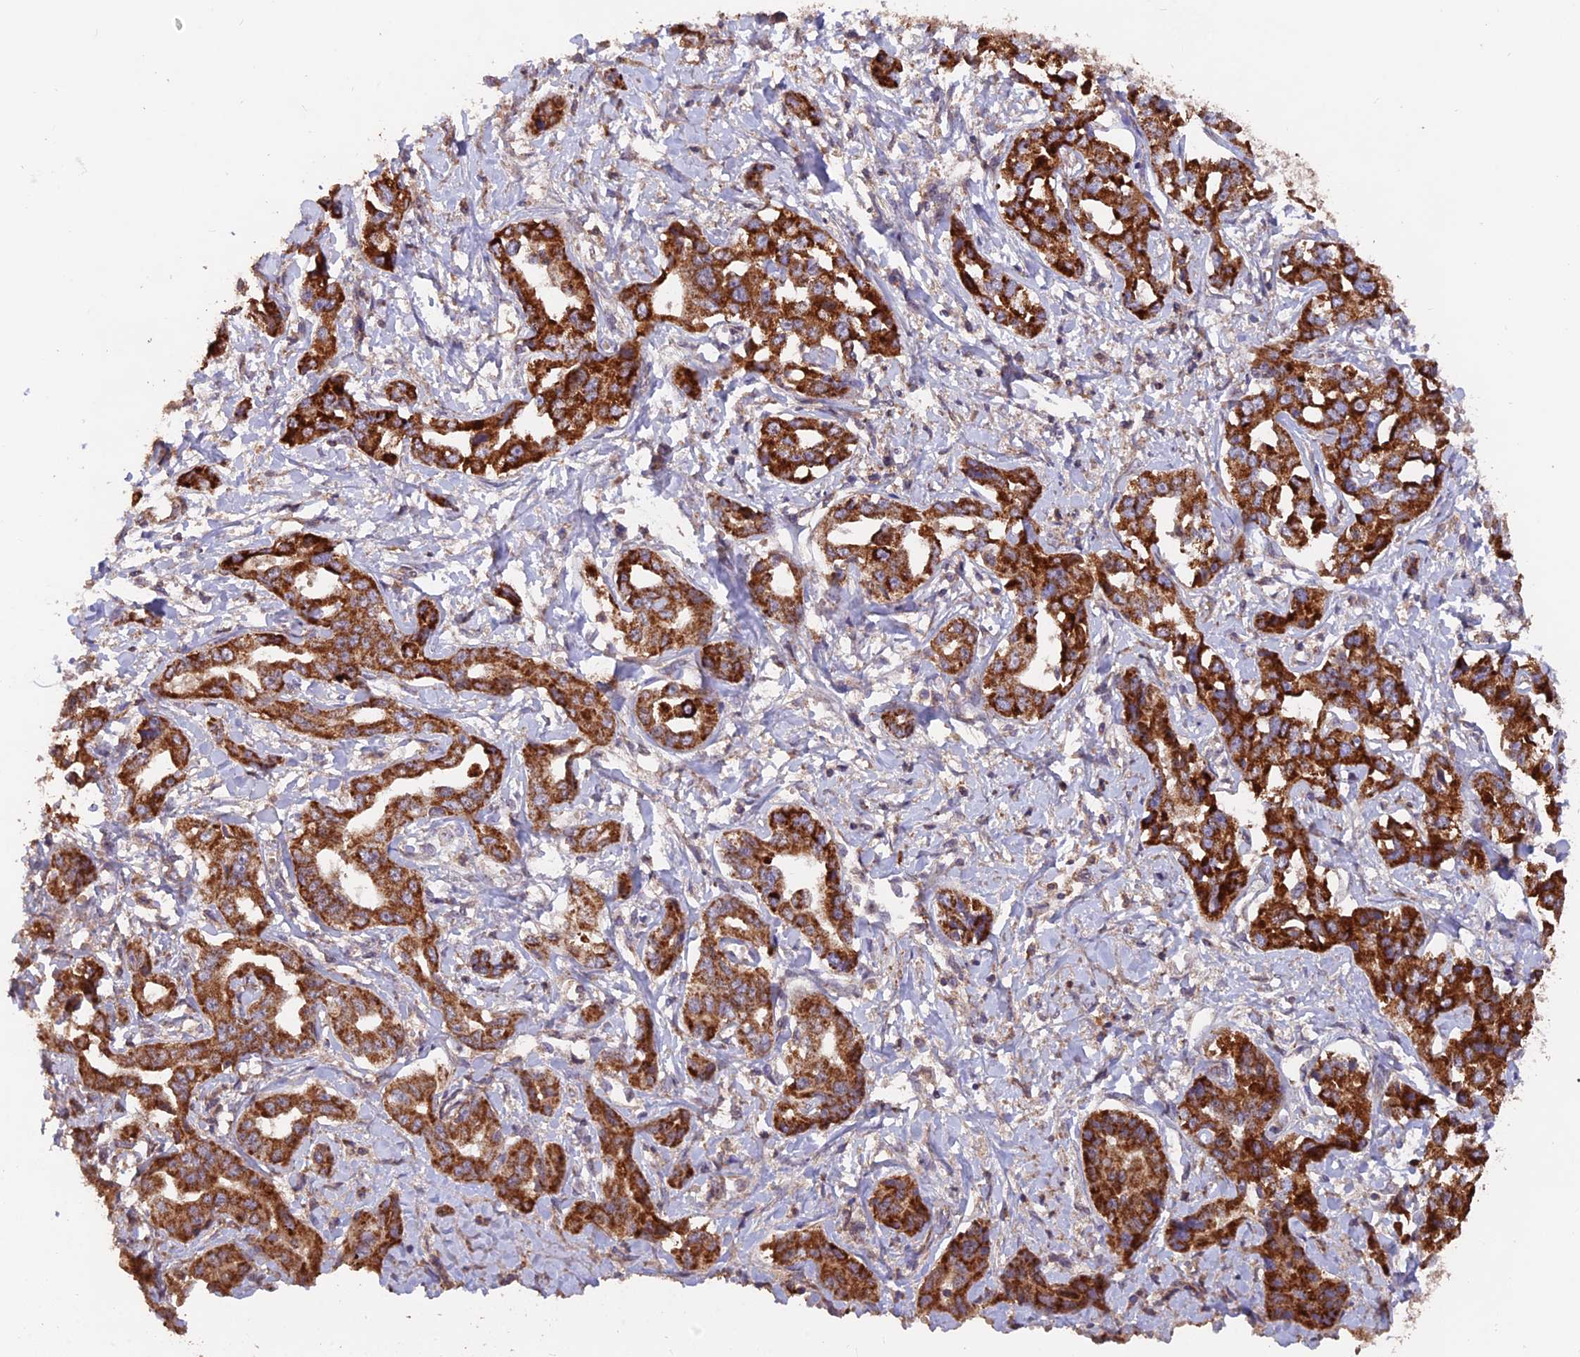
{"staining": {"intensity": "strong", "quantity": ">75%", "location": "cytoplasmic/membranous"}, "tissue": "liver cancer", "cell_type": "Tumor cells", "image_type": "cancer", "snomed": [{"axis": "morphology", "description": "Cholangiocarcinoma"}, {"axis": "topography", "description": "Liver"}], "caption": "The image displays a brown stain indicating the presence of a protein in the cytoplasmic/membranous of tumor cells in liver cancer.", "gene": "IFT22", "patient": {"sex": "male", "age": 59}}